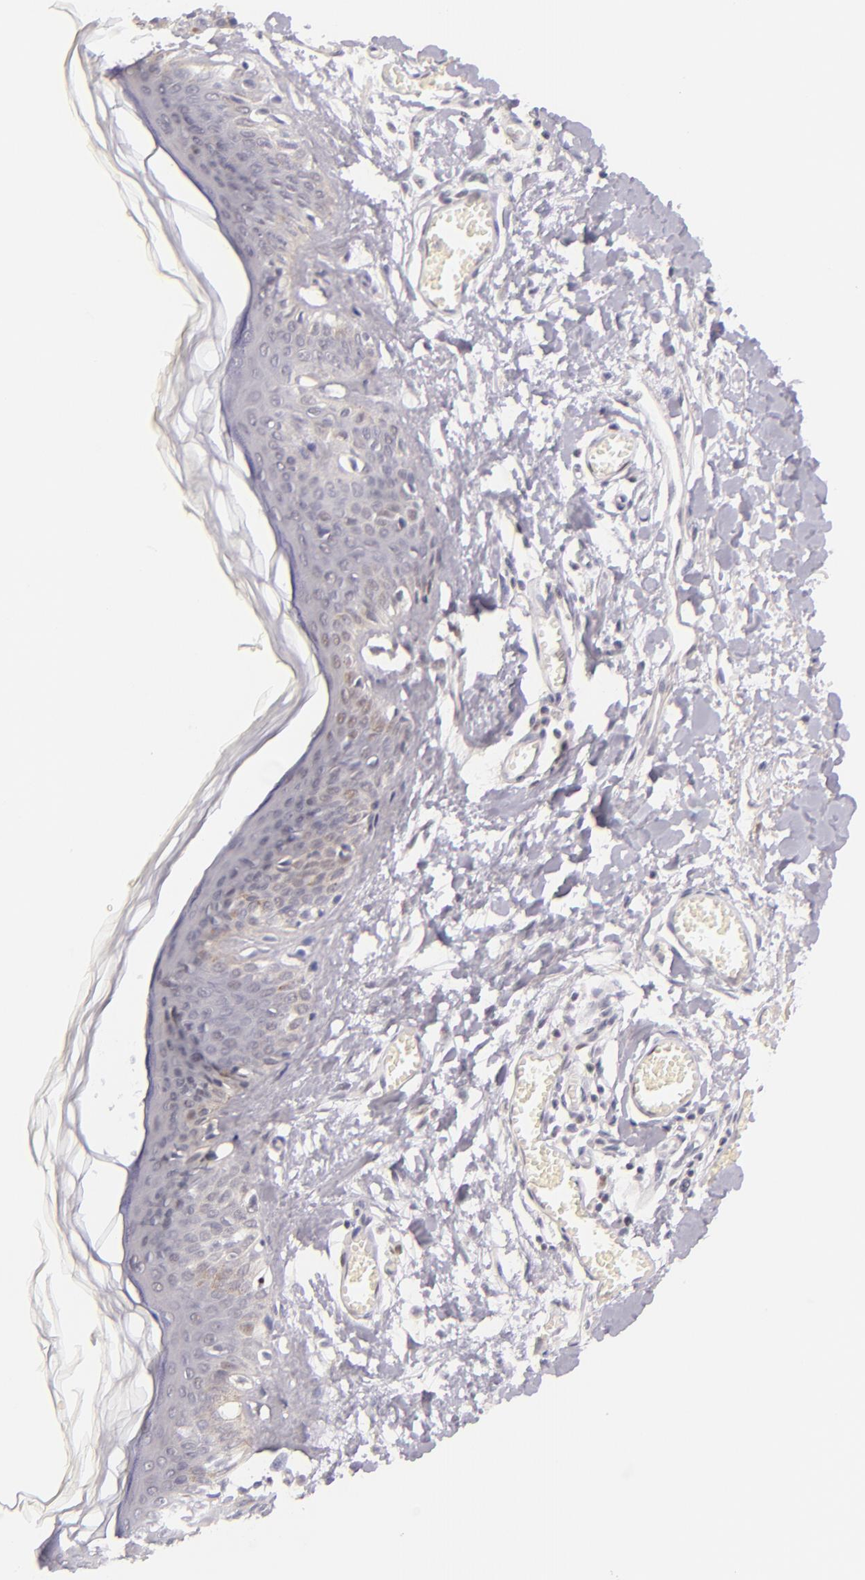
{"staining": {"intensity": "negative", "quantity": "none", "location": "none"}, "tissue": "skin", "cell_type": "Fibroblasts", "image_type": "normal", "snomed": [{"axis": "morphology", "description": "Normal tissue, NOS"}, {"axis": "morphology", "description": "Sarcoma, NOS"}, {"axis": "topography", "description": "Skin"}, {"axis": "topography", "description": "Soft tissue"}], "caption": "The micrograph exhibits no significant staining in fibroblasts of skin. (DAB immunohistochemistry with hematoxylin counter stain).", "gene": "BCL3", "patient": {"sex": "female", "age": 51}}